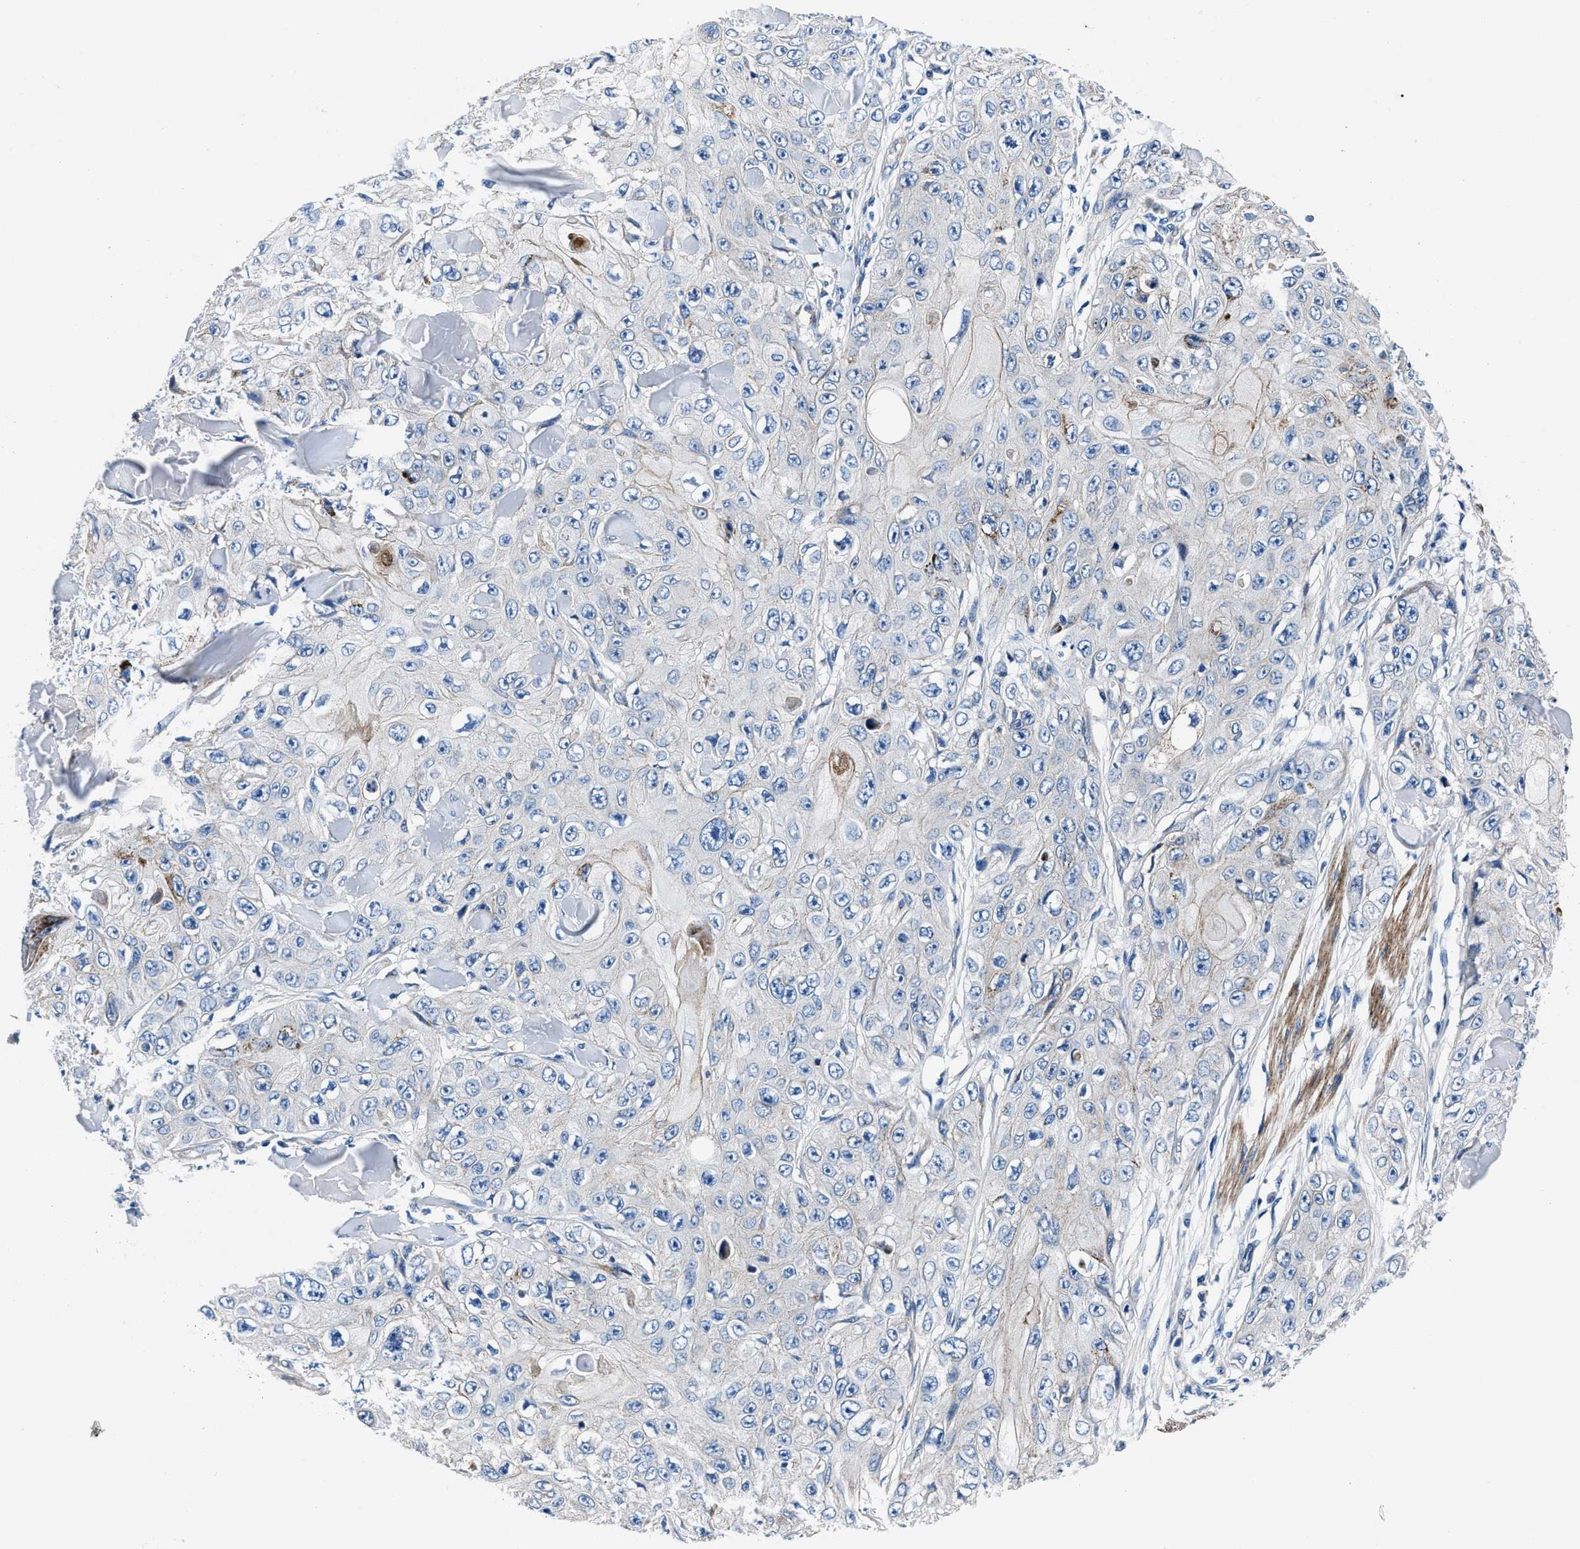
{"staining": {"intensity": "negative", "quantity": "none", "location": "none"}, "tissue": "skin cancer", "cell_type": "Tumor cells", "image_type": "cancer", "snomed": [{"axis": "morphology", "description": "Squamous cell carcinoma, NOS"}, {"axis": "topography", "description": "Skin"}], "caption": "Immunohistochemistry of skin cancer (squamous cell carcinoma) demonstrates no positivity in tumor cells.", "gene": "DAG1", "patient": {"sex": "male", "age": 86}}